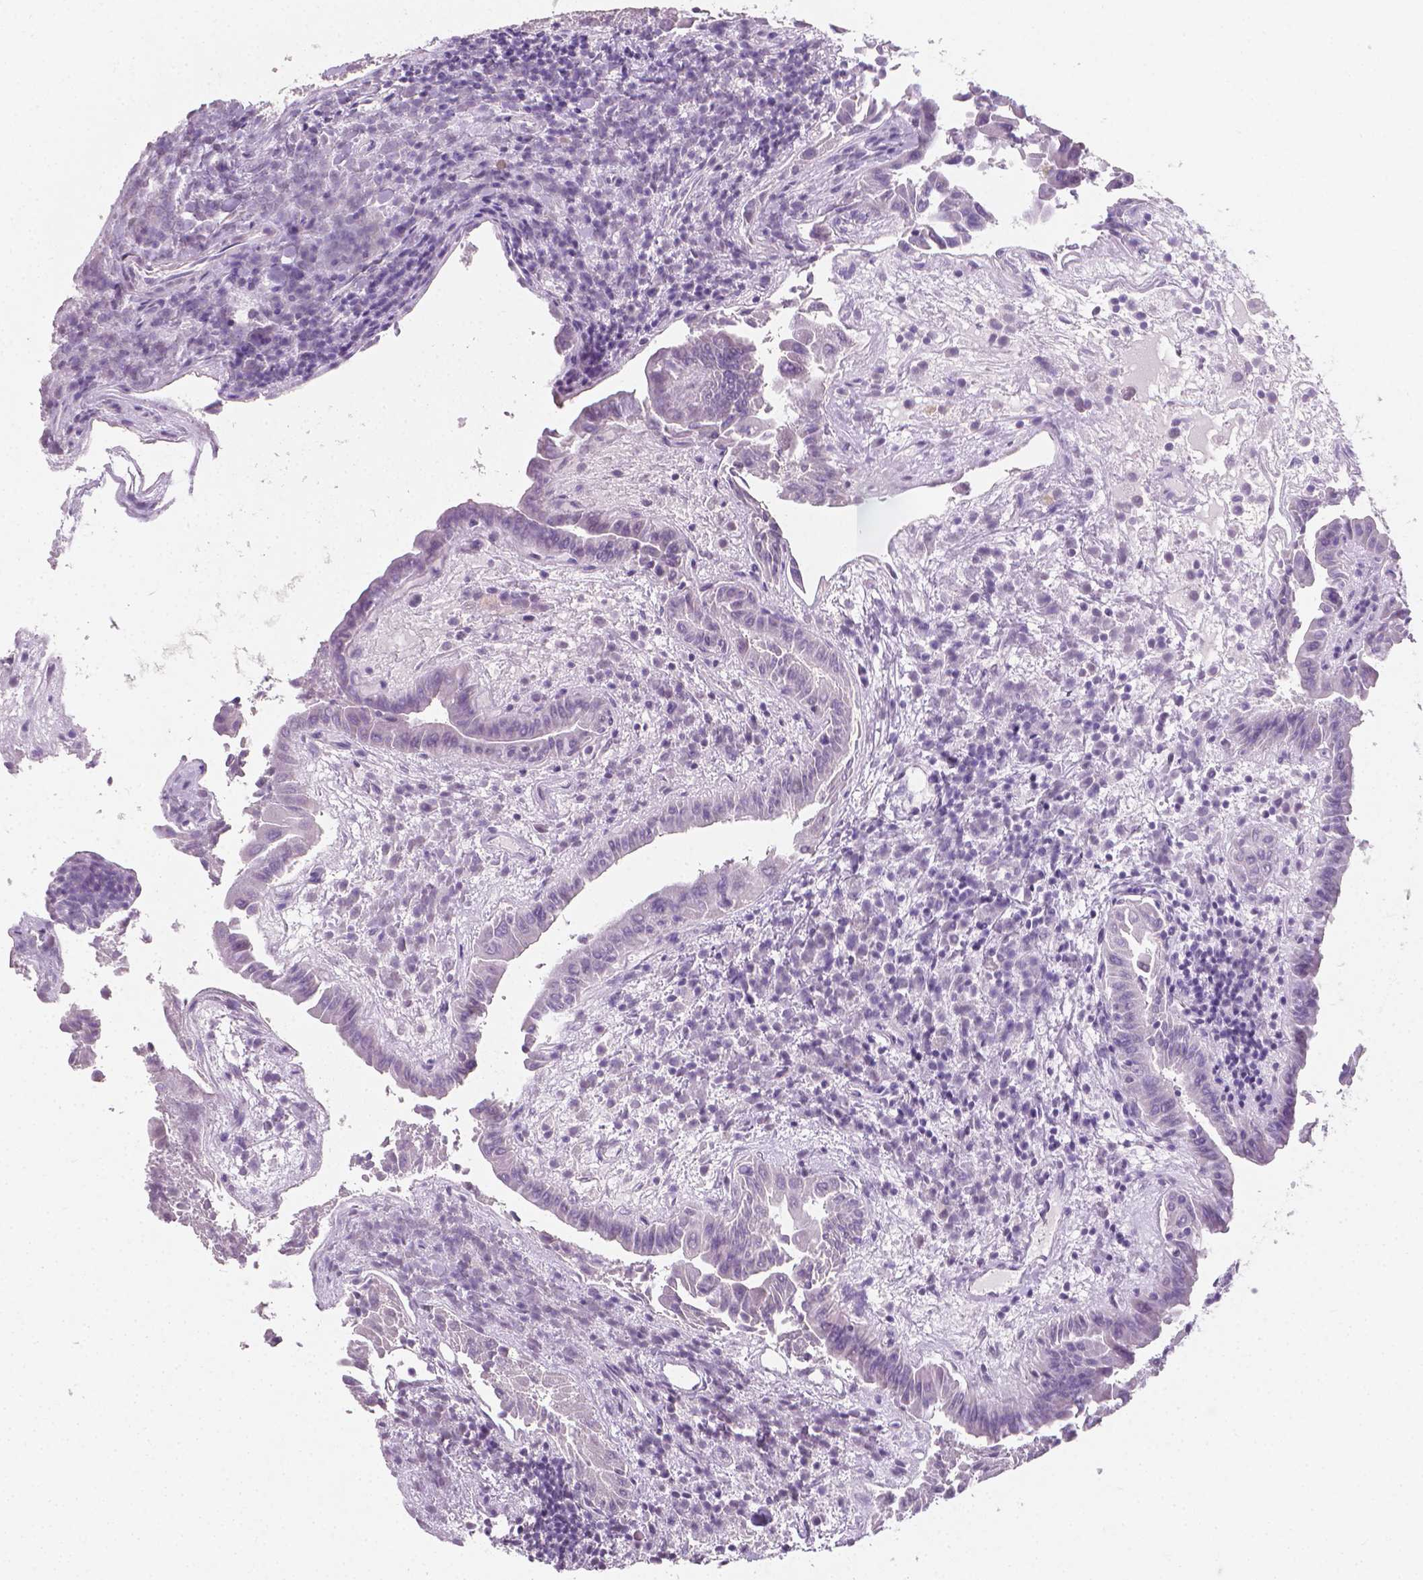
{"staining": {"intensity": "negative", "quantity": "none", "location": "none"}, "tissue": "thyroid cancer", "cell_type": "Tumor cells", "image_type": "cancer", "snomed": [{"axis": "morphology", "description": "Papillary adenocarcinoma, NOS"}, {"axis": "topography", "description": "Thyroid gland"}], "caption": "Papillary adenocarcinoma (thyroid) was stained to show a protein in brown. There is no significant positivity in tumor cells. (Immunohistochemistry (ihc), brightfield microscopy, high magnification).", "gene": "XPNPEP2", "patient": {"sex": "female", "age": 37}}